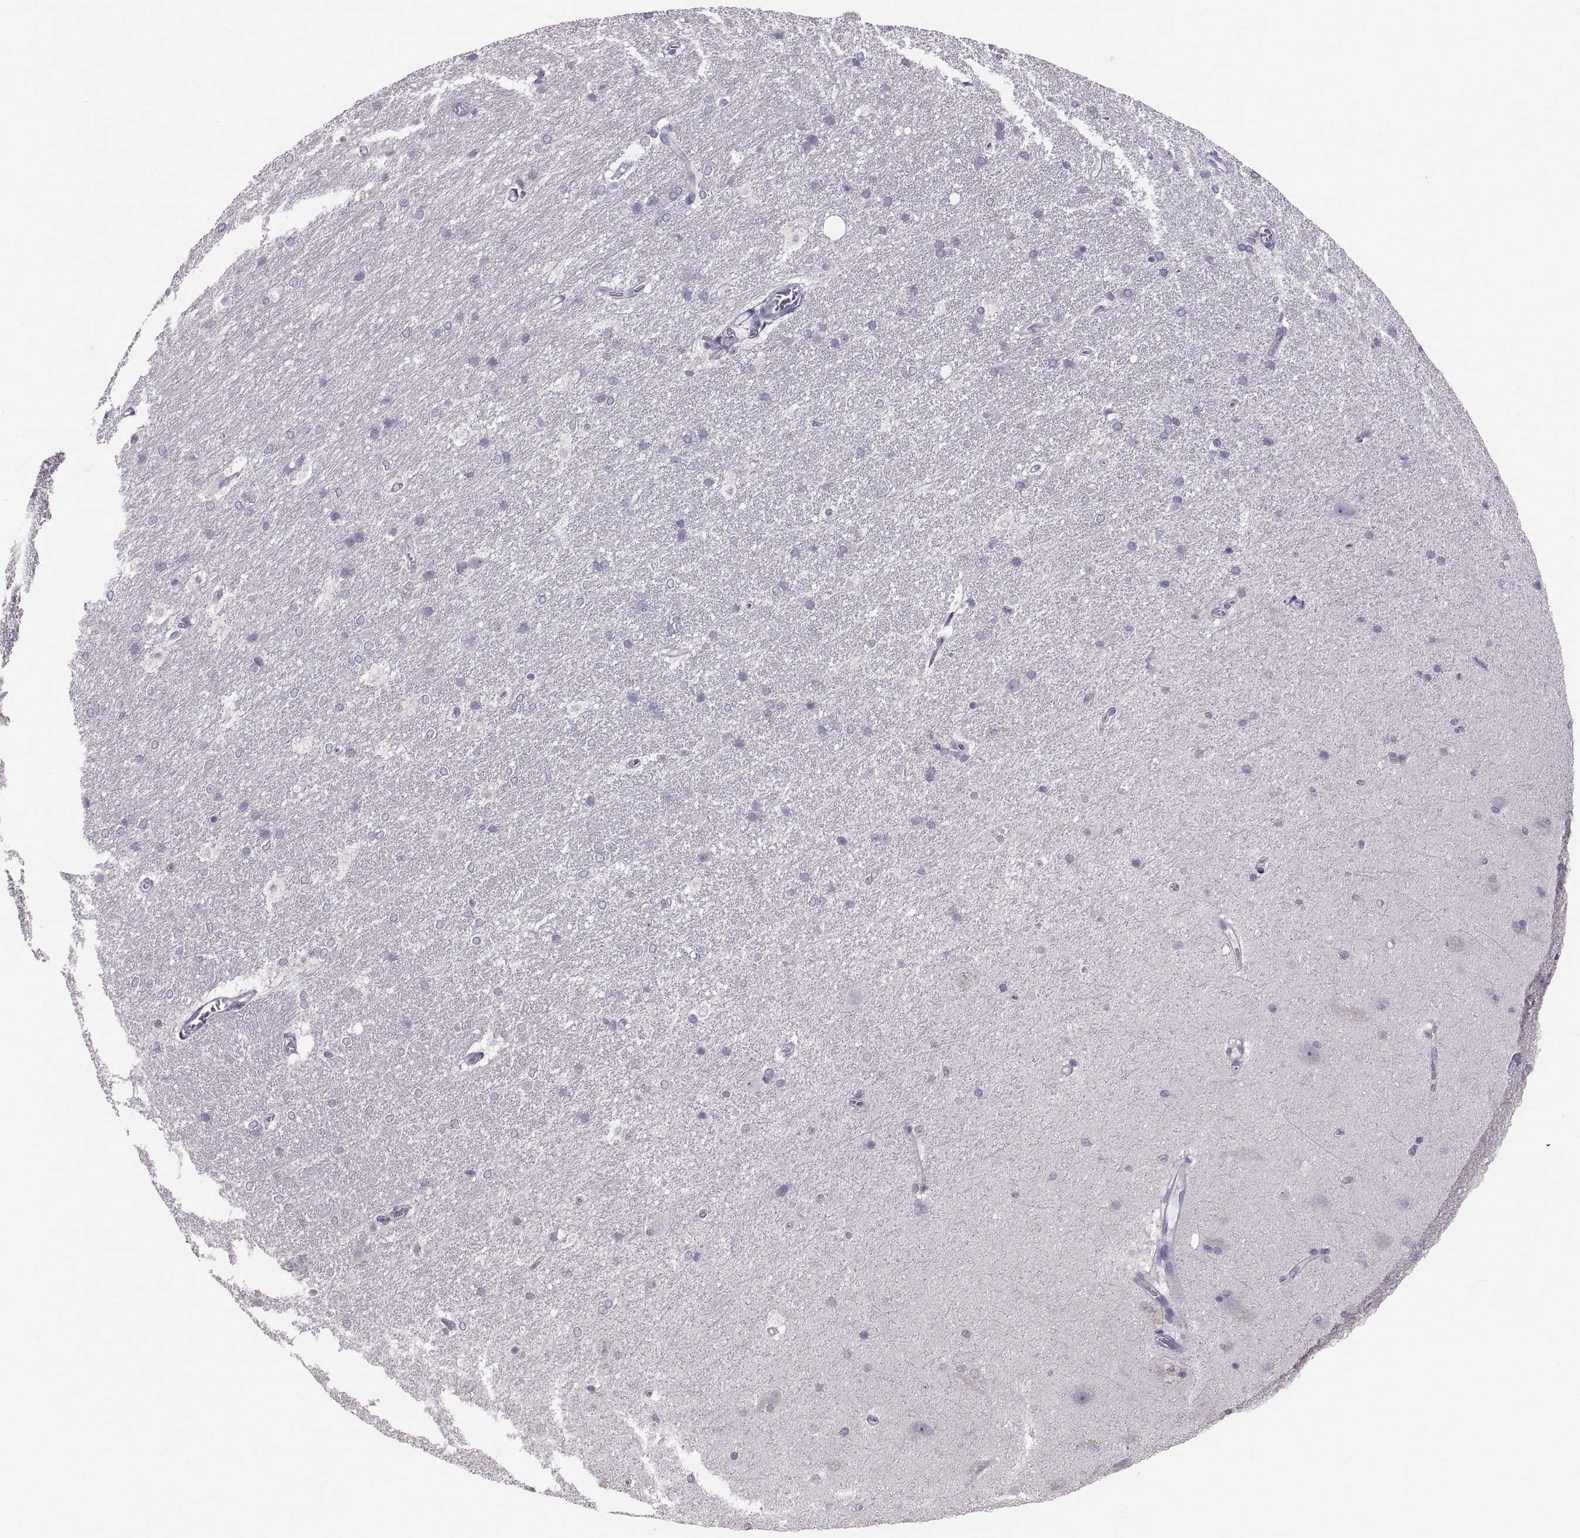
{"staining": {"intensity": "negative", "quantity": "none", "location": "none"}, "tissue": "hippocampus", "cell_type": "Glial cells", "image_type": "normal", "snomed": [{"axis": "morphology", "description": "Normal tissue, NOS"}, {"axis": "topography", "description": "Cerebral cortex"}, {"axis": "topography", "description": "Hippocampus"}], "caption": "A photomicrograph of hippocampus stained for a protein exhibits no brown staining in glial cells.", "gene": "WBP2NL", "patient": {"sex": "female", "age": 19}}